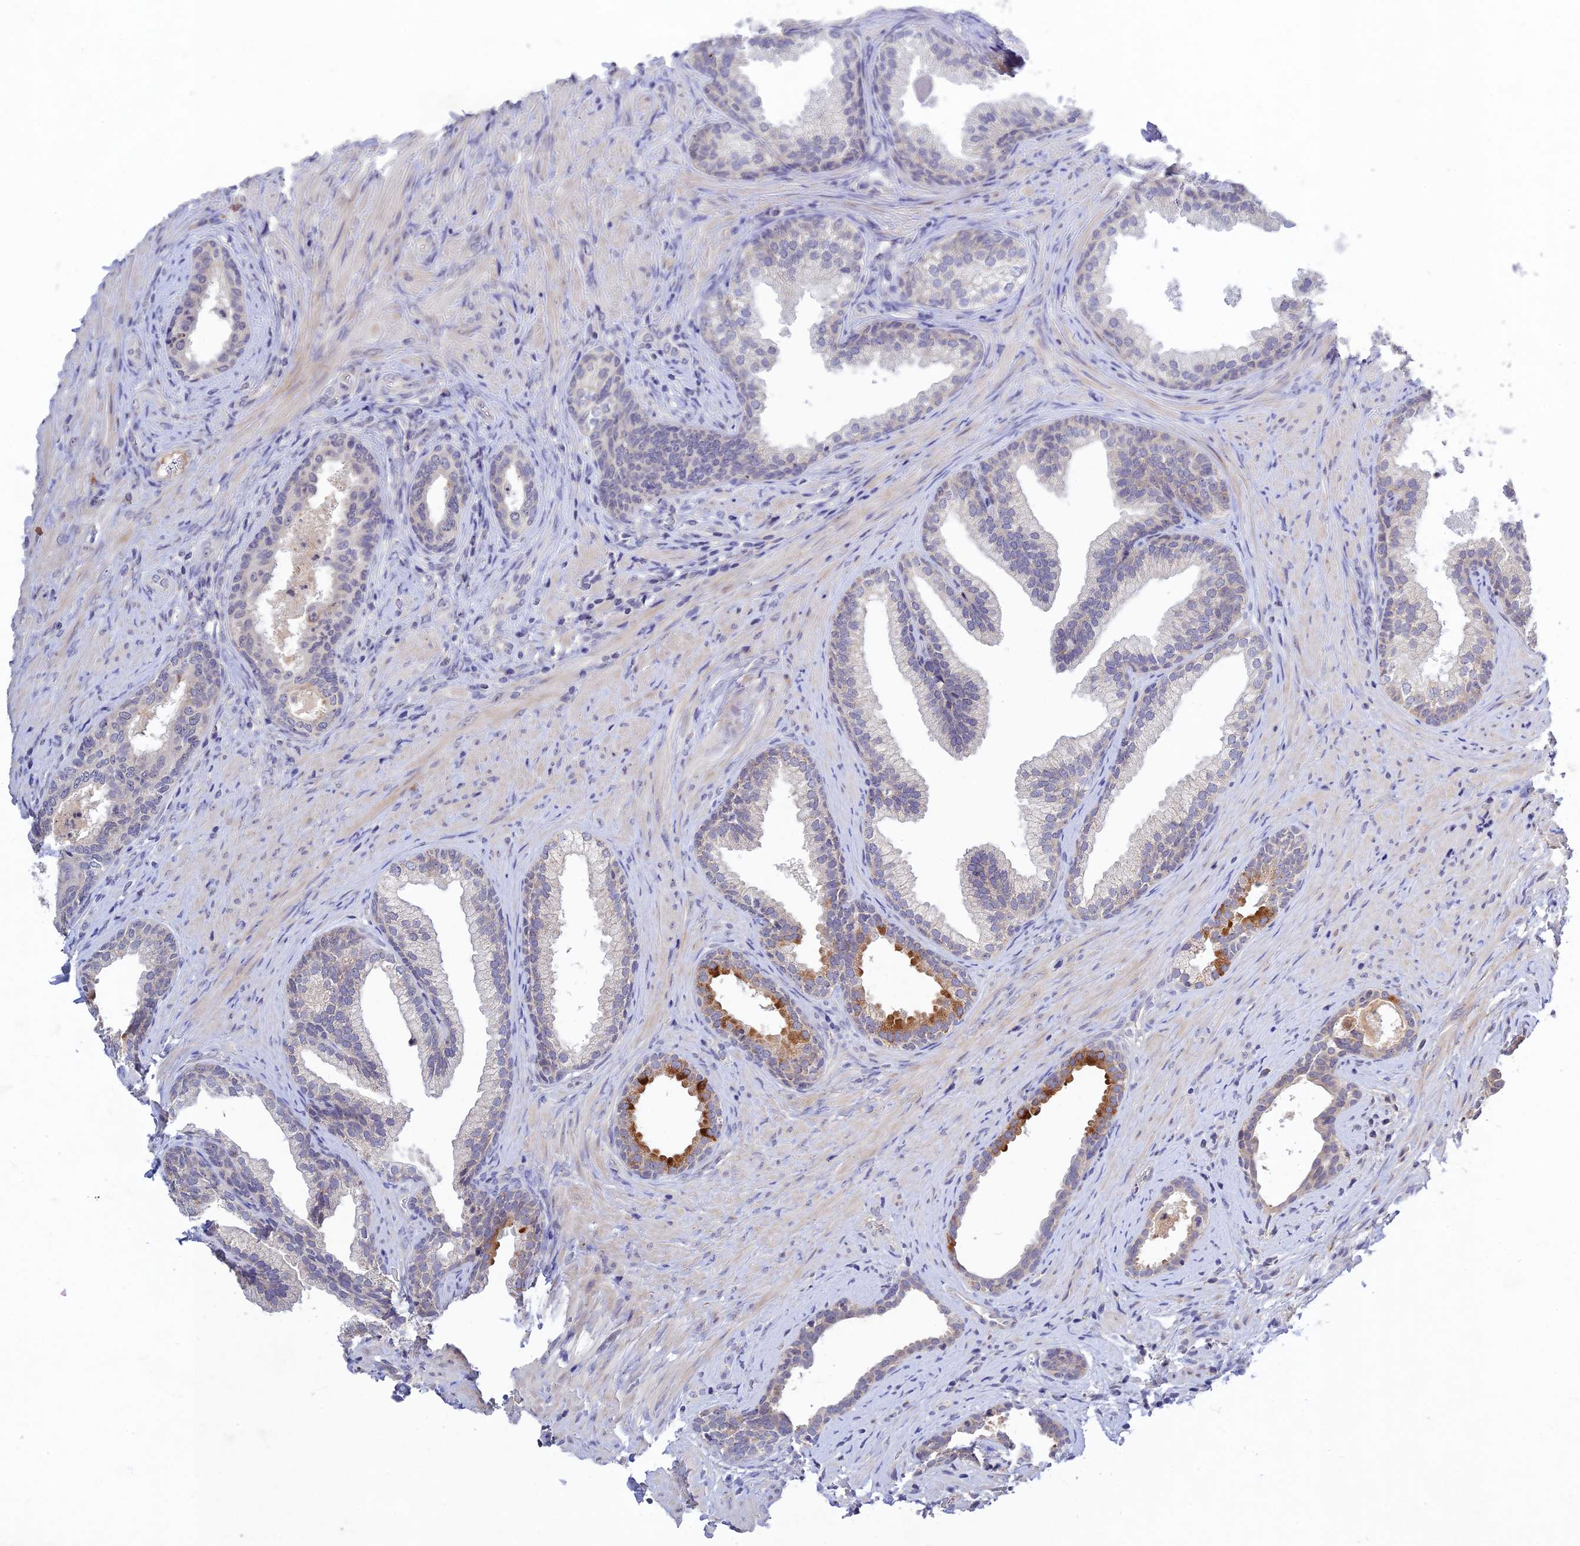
{"staining": {"intensity": "moderate", "quantity": "<25%", "location": "cytoplasmic/membranous"}, "tissue": "prostate", "cell_type": "Glandular cells", "image_type": "normal", "snomed": [{"axis": "morphology", "description": "Normal tissue, NOS"}, {"axis": "topography", "description": "Prostate"}], "caption": "High-magnification brightfield microscopy of benign prostate stained with DAB (brown) and counterstained with hematoxylin (blue). glandular cells exhibit moderate cytoplasmic/membranous staining is seen in approximately<25% of cells.", "gene": "CHST5", "patient": {"sex": "male", "age": 76}}